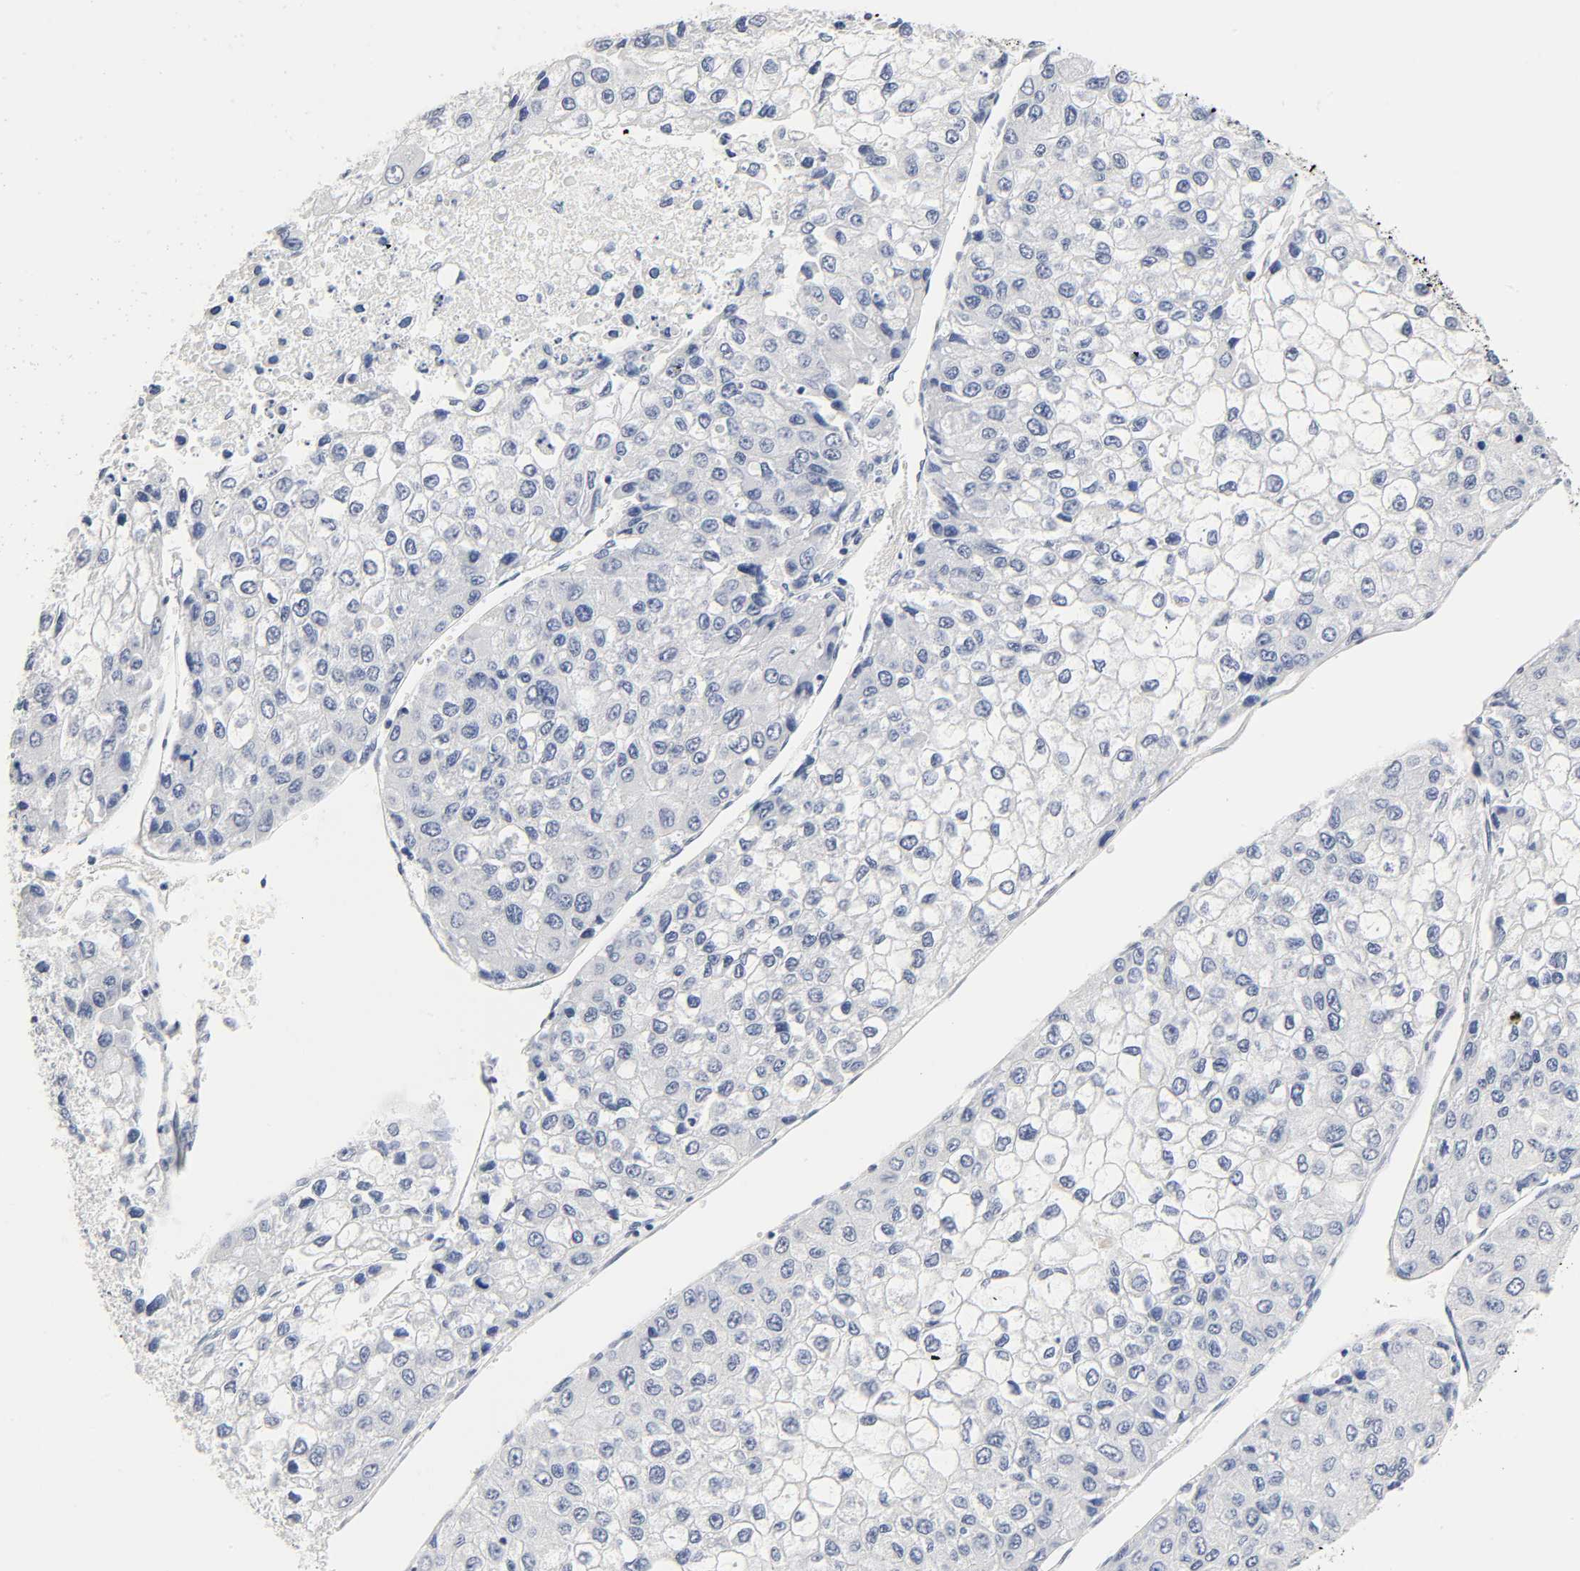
{"staining": {"intensity": "negative", "quantity": "none", "location": "none"}, "tissue": "liver cancer", "cell_type": "Tumor cells", "image_type": "cancer", "snomed": [{"axis": "morphology", "description": "Carcinoma, Hepatocellular, NOS"}, {"axis": "topography", "description": "Liver"}], "caption": "A photomicrograph of liver cancer stained for a protein demonstrates no brown staining in tumor cells.", "gene": "NFATC1", "patient": {"sex": "female", "age": 66}}